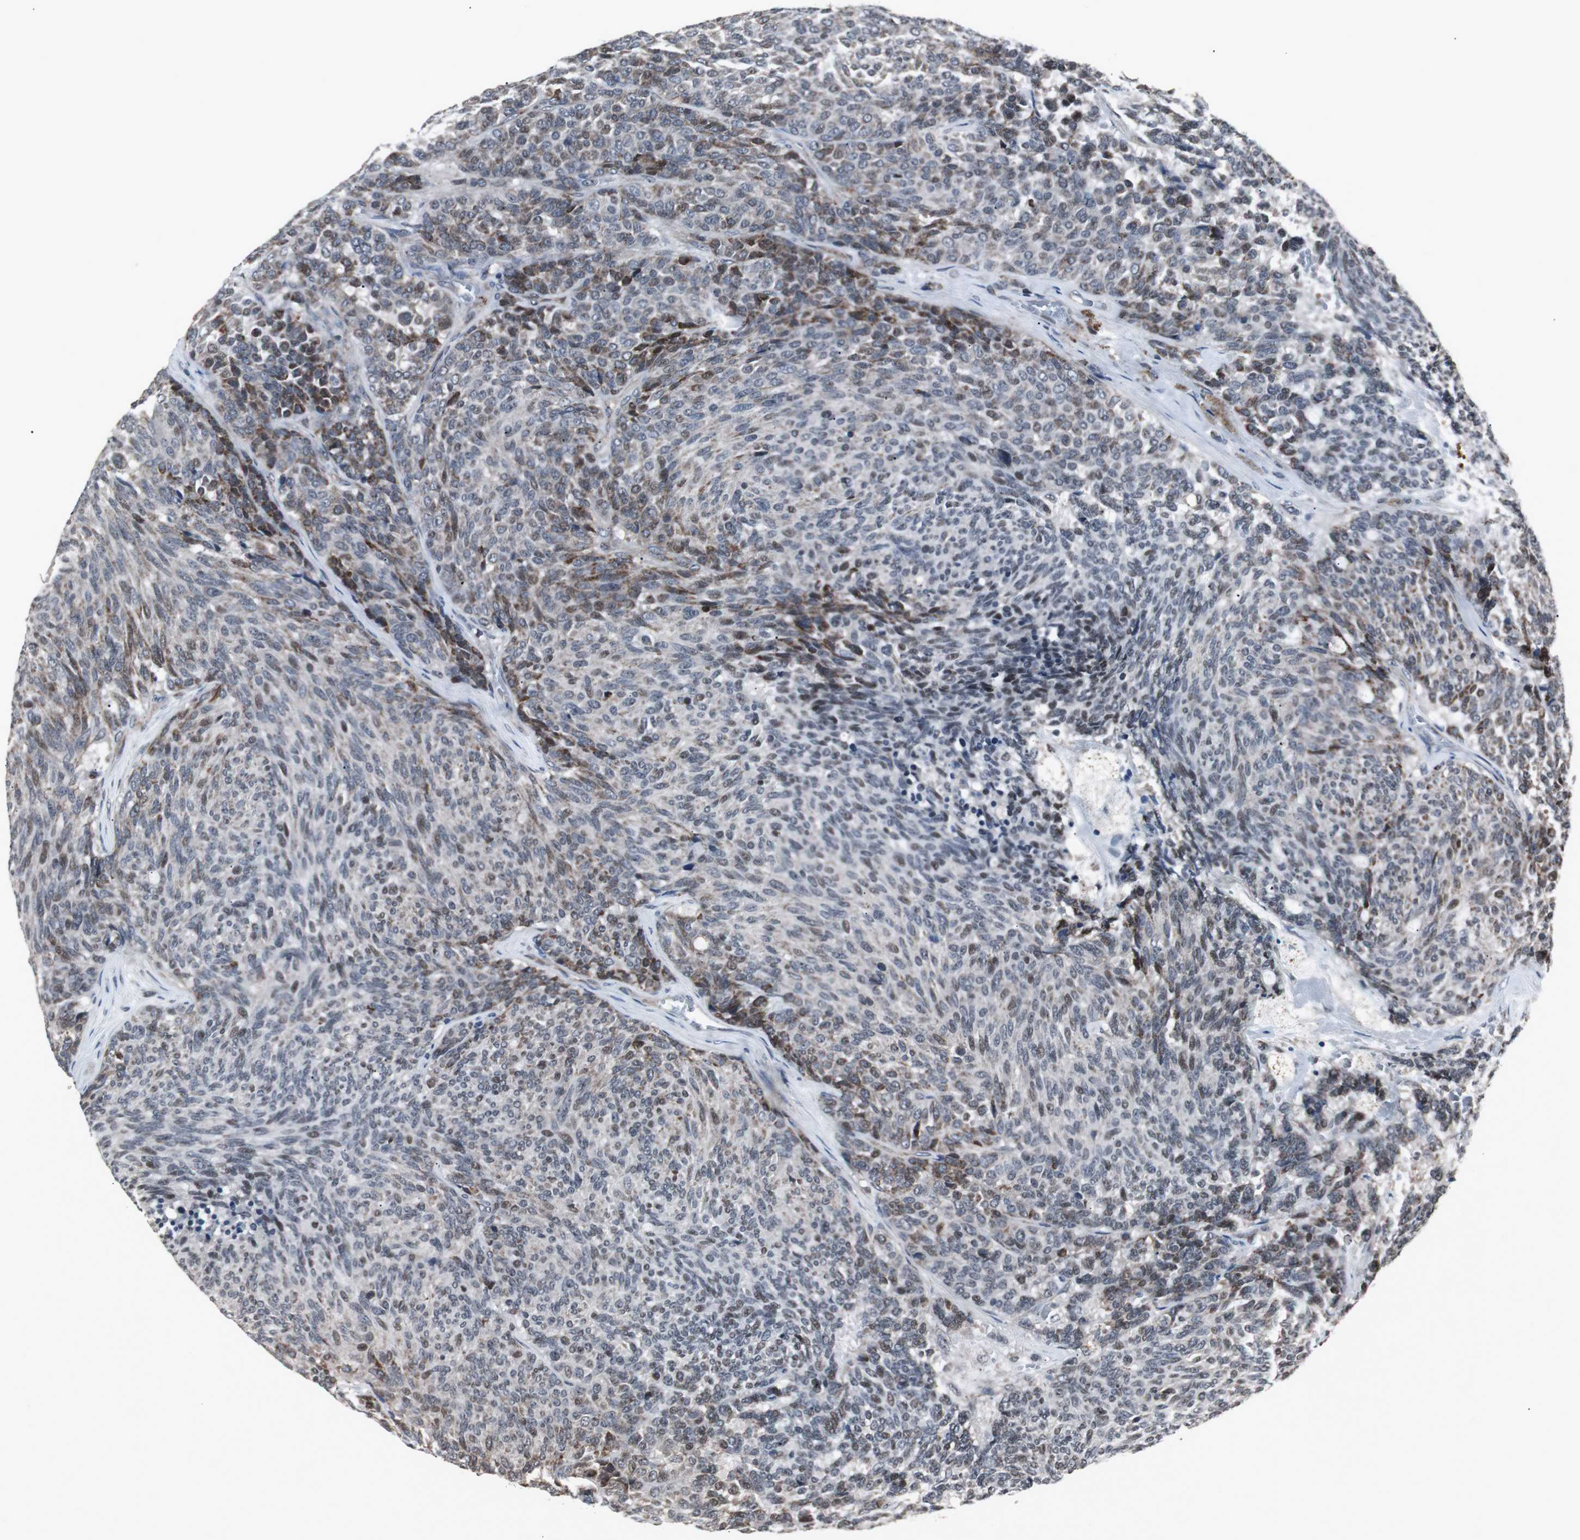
{"staining": {"intensity": "moderate", "quantity": "25%-75%", "location": "cytoplasmic/membranous"}, "tissue": "carcinoid", "cell_type": "Tumor cells", "image_type": "cancer", "snomed": [{"axis": "morphology", "description": "Carcinoid, malignant, NOS"}, {"axis": "topography", "description": "Pancreas"}], "caption": "Human carcinoid (malignant) stained with a protein marker reveals moderate staining in tumor cells.", "gene": "MRPL40", "patient": {"sex": "female", "age": 54}}